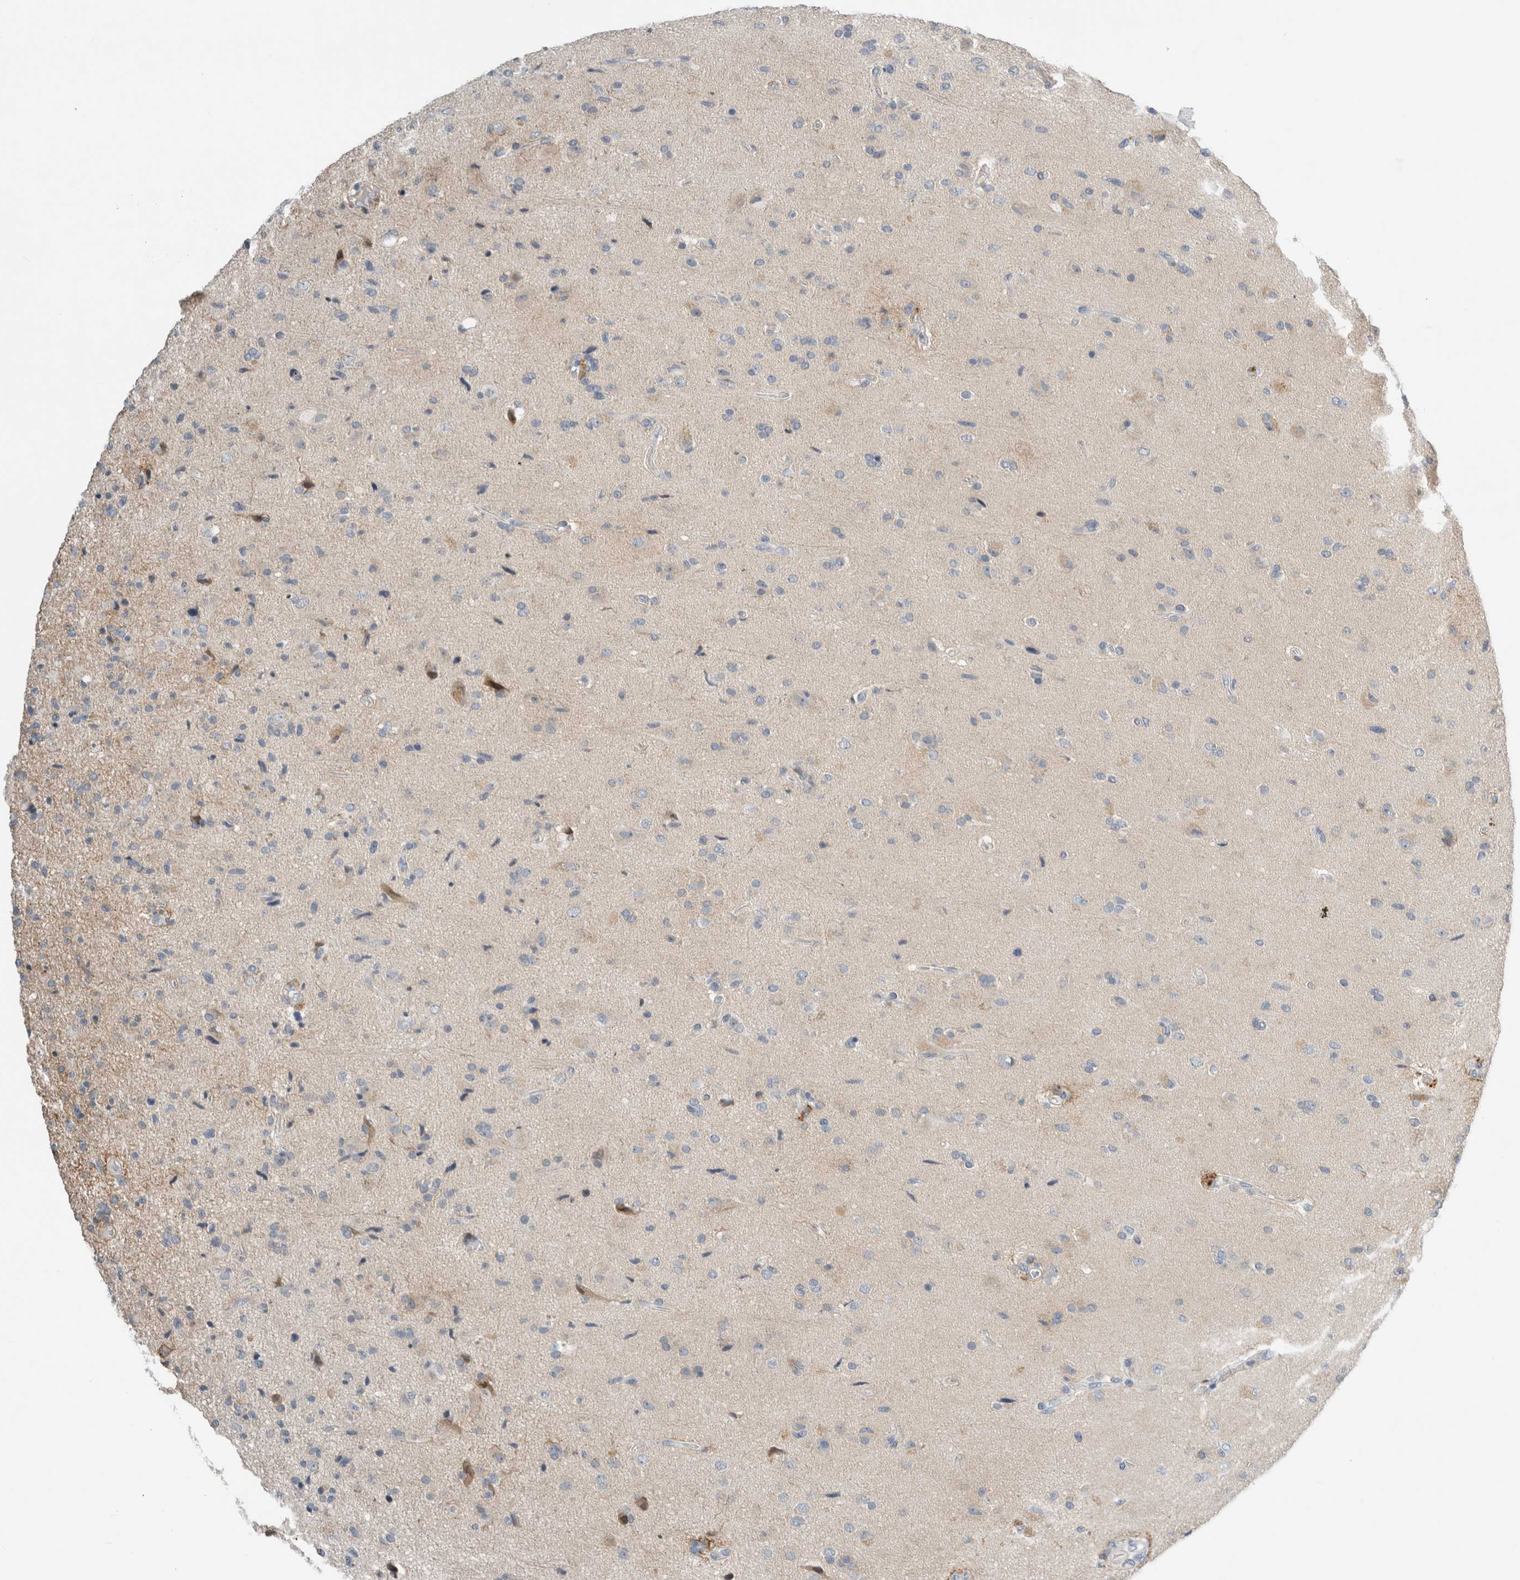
{"staining": {"intensity": "negative", "quantity": "none", "location": "none"}, "tissue": "glioma", "cell_type": "Tumor cells", "image_type": "cancer", "snomed": [{"axis": "morphology", "description": "Glioma, malignant, High grade"}, {"axis": "topography", "description": "Brain"}], "caption": "Immunohistochemistry (IHC) of glioma reveals no positivity in tumor cells.", "gene": "ERCC6L2", "patient": {"sex": "male", "age": 72}}